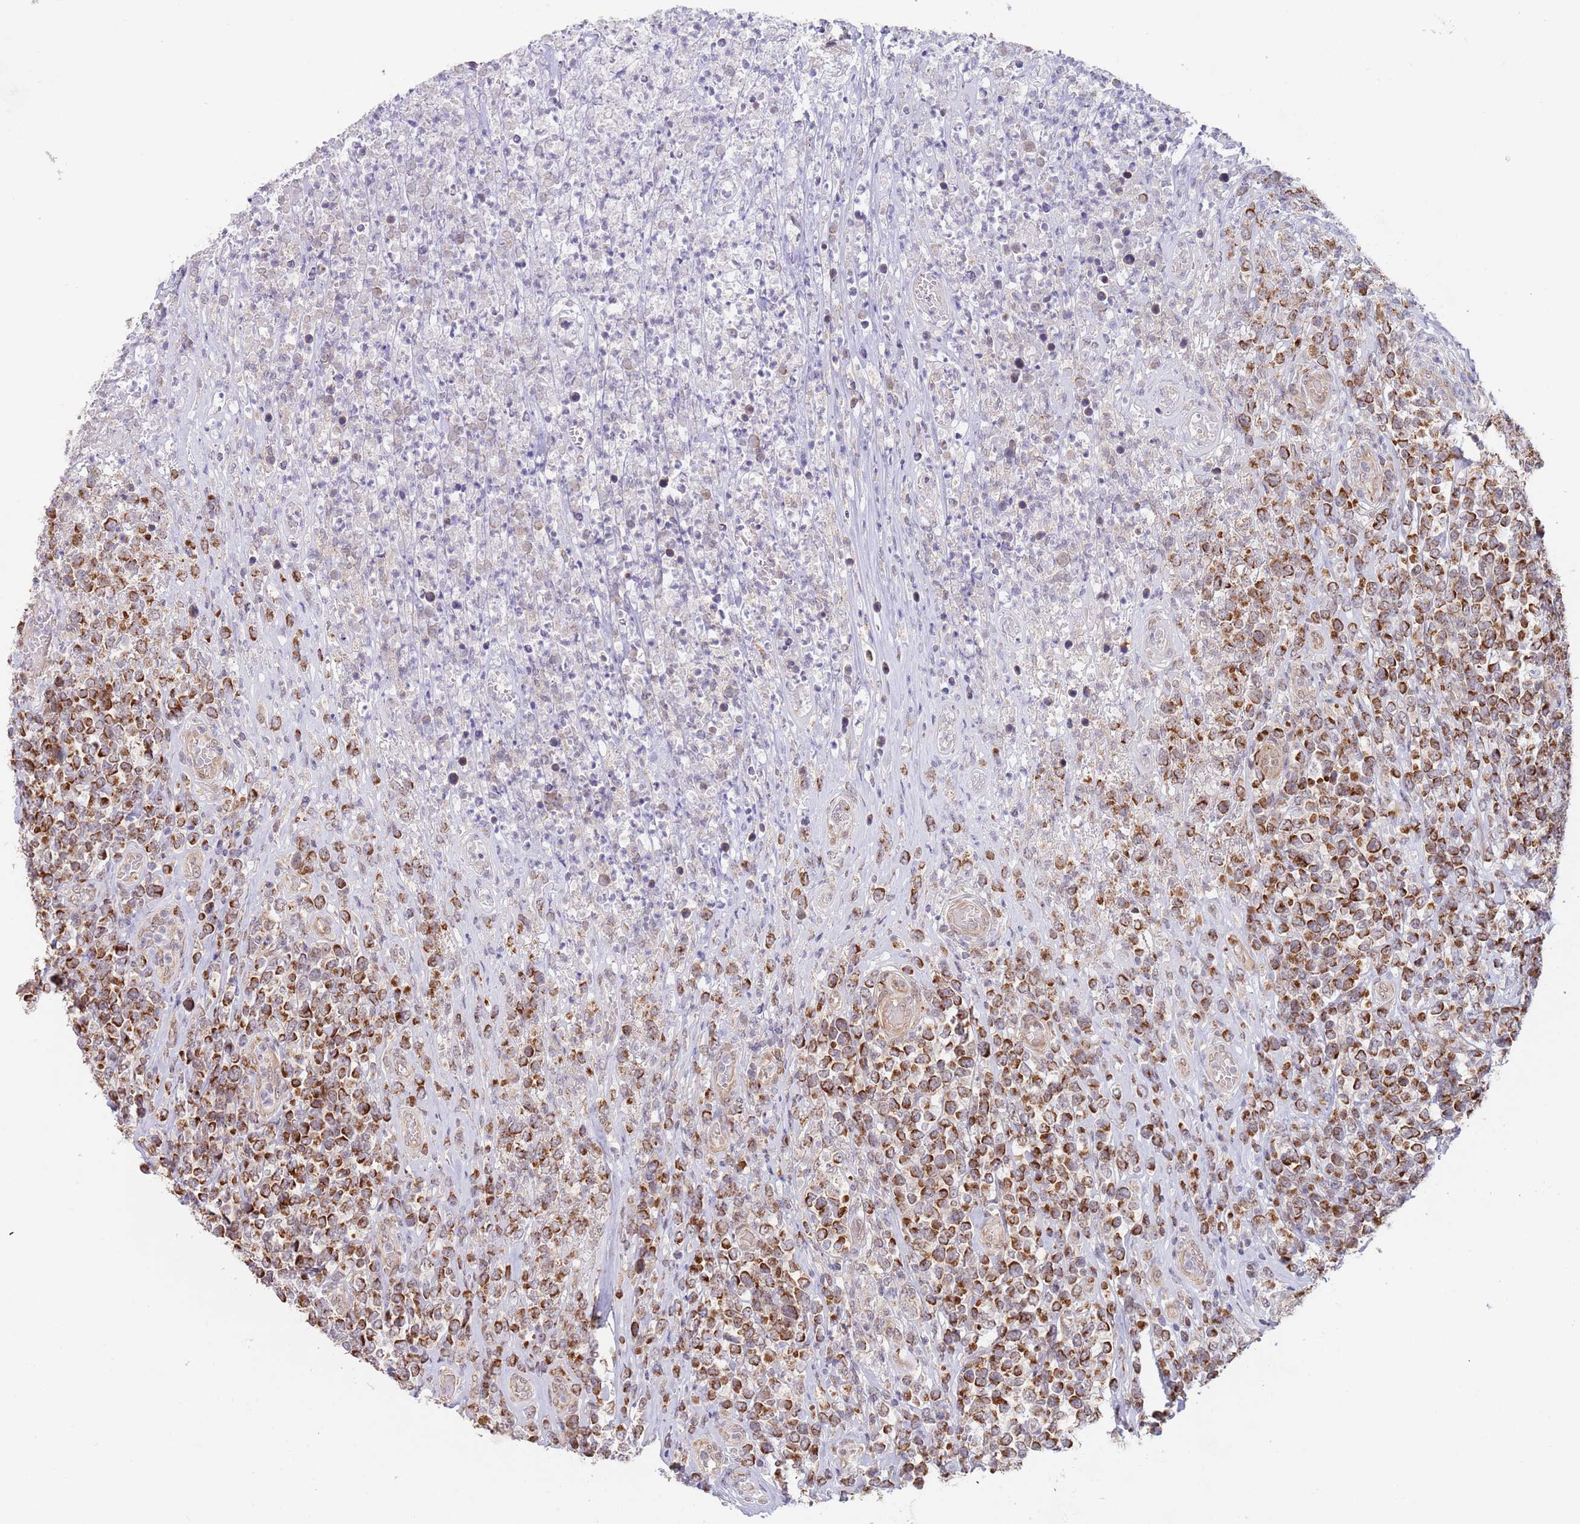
{"staining": {"intensity": "strong", "quantity": ">75%", "location": "cytoplasmic/membranous"}, "tissue": "lymphoma", "cell_type": "Tumor cells", "image_type": "cancer", "snomed": [{"axis": "morphology", "description": "Malignant lymphoma, non-Hodgkin's type, High grade"}, {"axis": "topography", "description": "Soft tissue"}], "caption": "This image exhibits immunohistochemistry staining of human lymphoma, with high strong cytoplasmic/membranous staining in approximately >75% of tumor cells.", "gene": "UQCC3", "patient": {"sex": "female", "age": 56}}